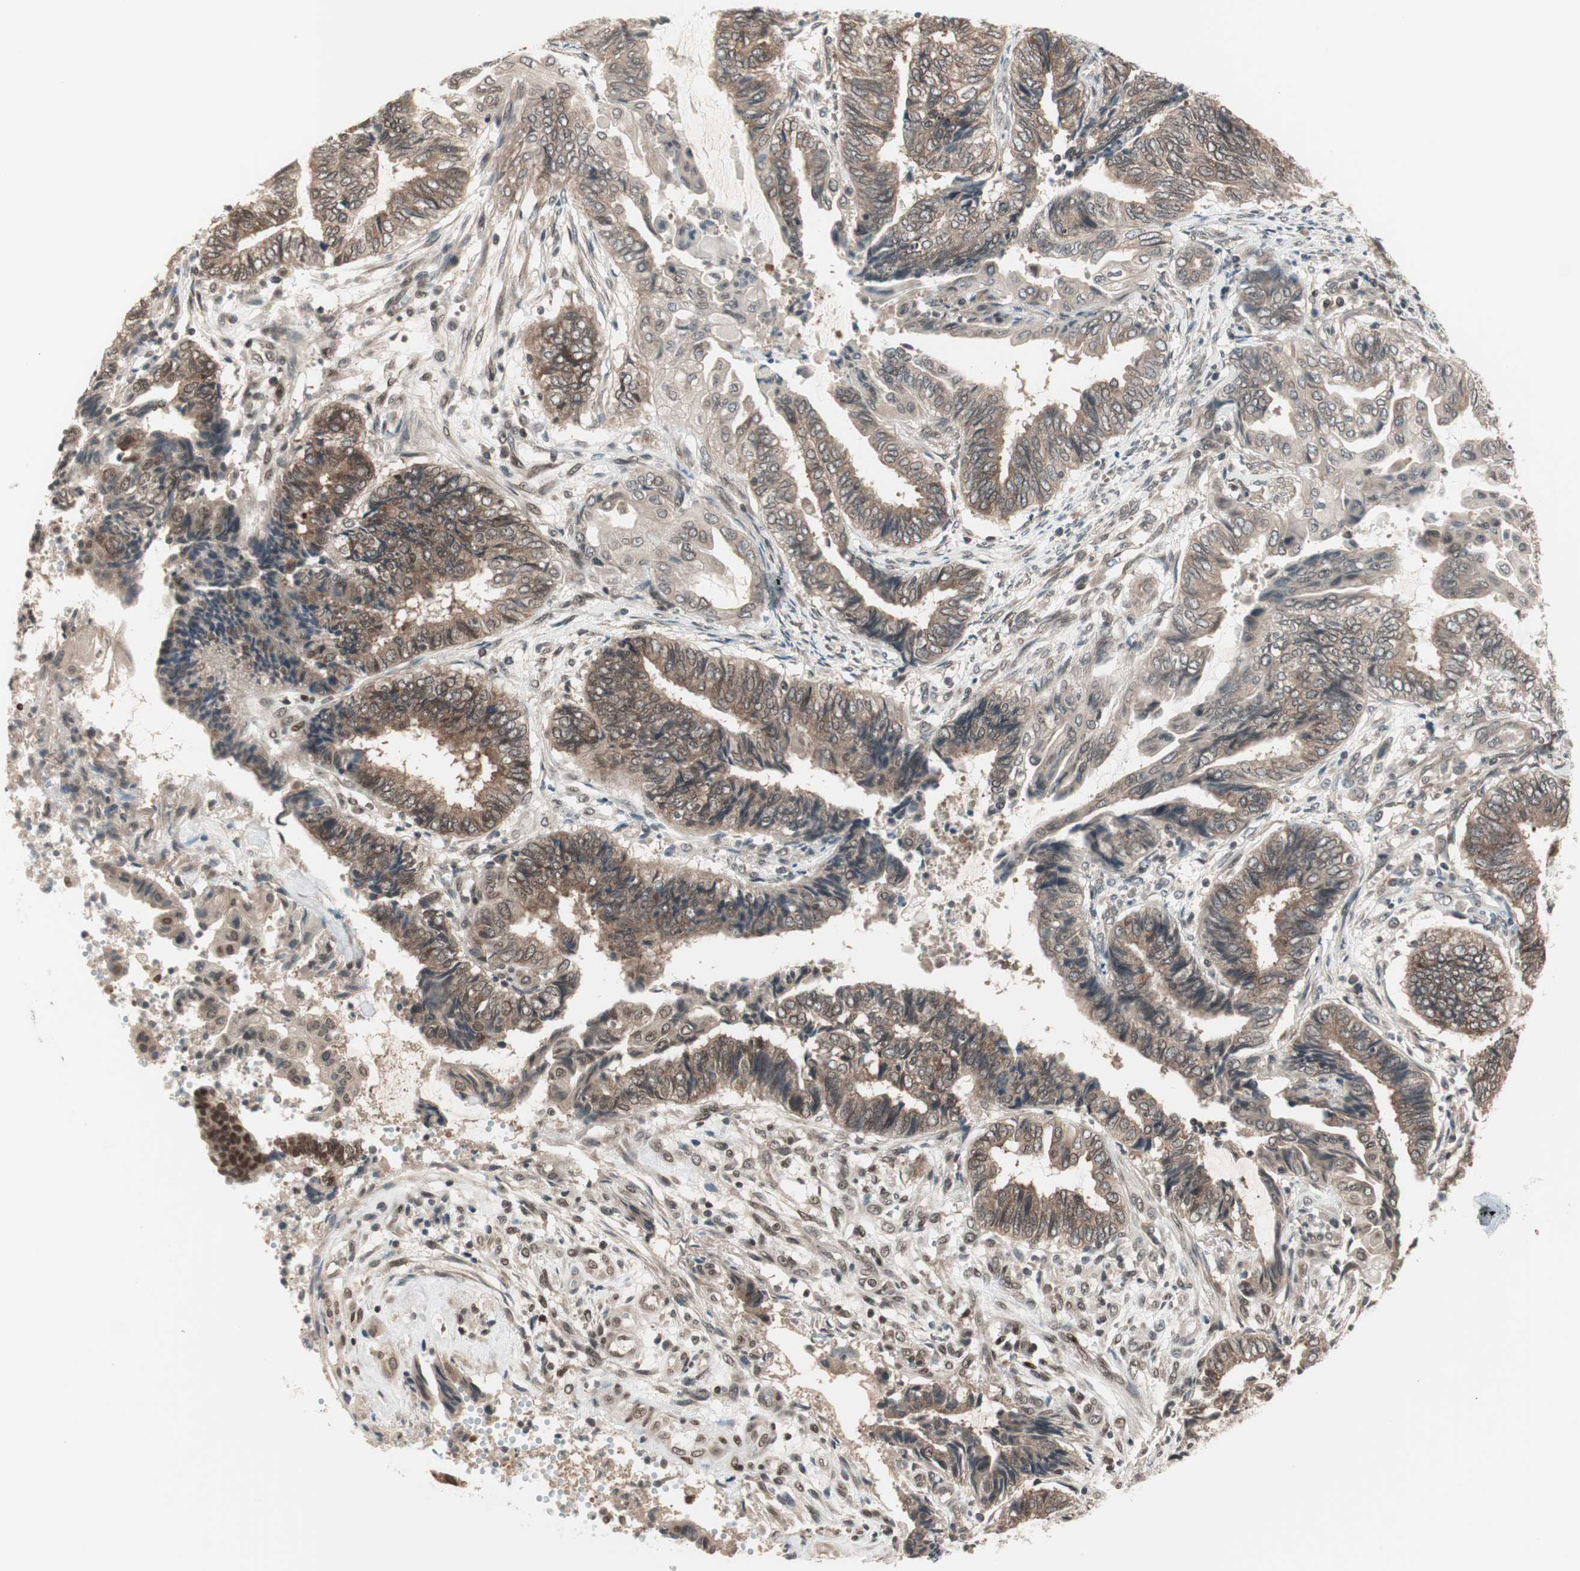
{"staining": {"intensity": "moderate", "quantity": ">75%", "location": "cytoplasmic/membranous"}, "tissue": "endometrial cancer", "cell_type": "Tumor cells", "image_type": "cancer", "snomed": [{"axis": "morphology", "description": "Adenocarcinoma, NOS"}, {"axis": "topography", "description": "Uterus"}, {"axis": "topography", "description": "Endometrium"}], "caption": "Endometrial adenocarcinoma stained with a protein marker exhibits moderate staining in tumor cells.", "gene": "UBE2I", "patient": {"sex": "female", "age": 70}}